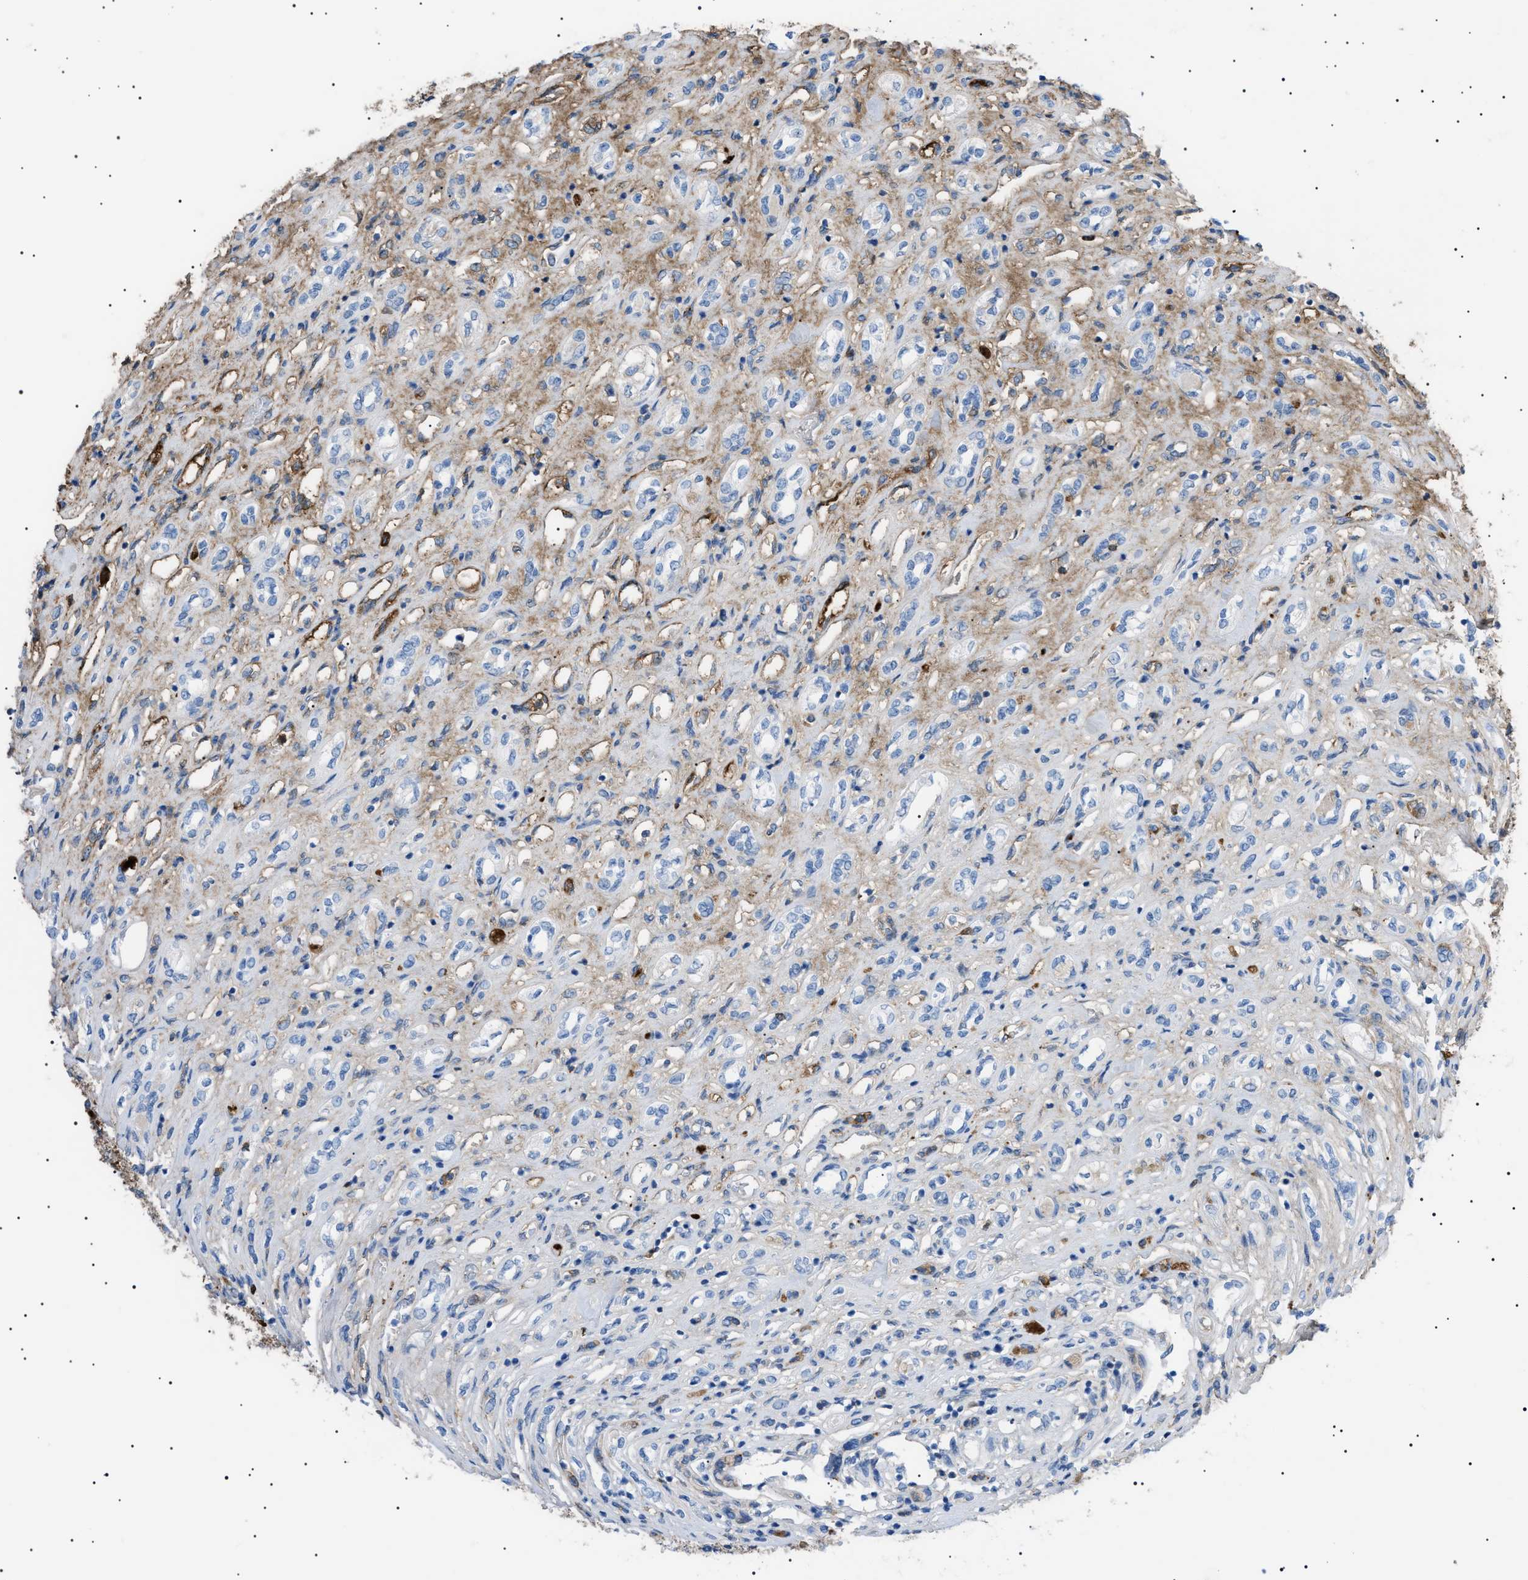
{"staining": {"intensity": "negative", "quantity": "none", "location": "none"}, "tissue": "renal cancer", "cell_type": "Tumor cells", "image_type": "cancer", "snomed": [{"axis": "morphology", "description": "Adenocarcinoma, NOS"}, {"axis": "topography", "description": "Kidney"}], "caption": "Immunohistochemical staining of human renal adenocarcinoma shows no significant staining in tumor cells. (DAB immunohistochemistry (IHC), high magnification).", "gene": "LPA", "patient": {"sex": "female", "age": 70}}